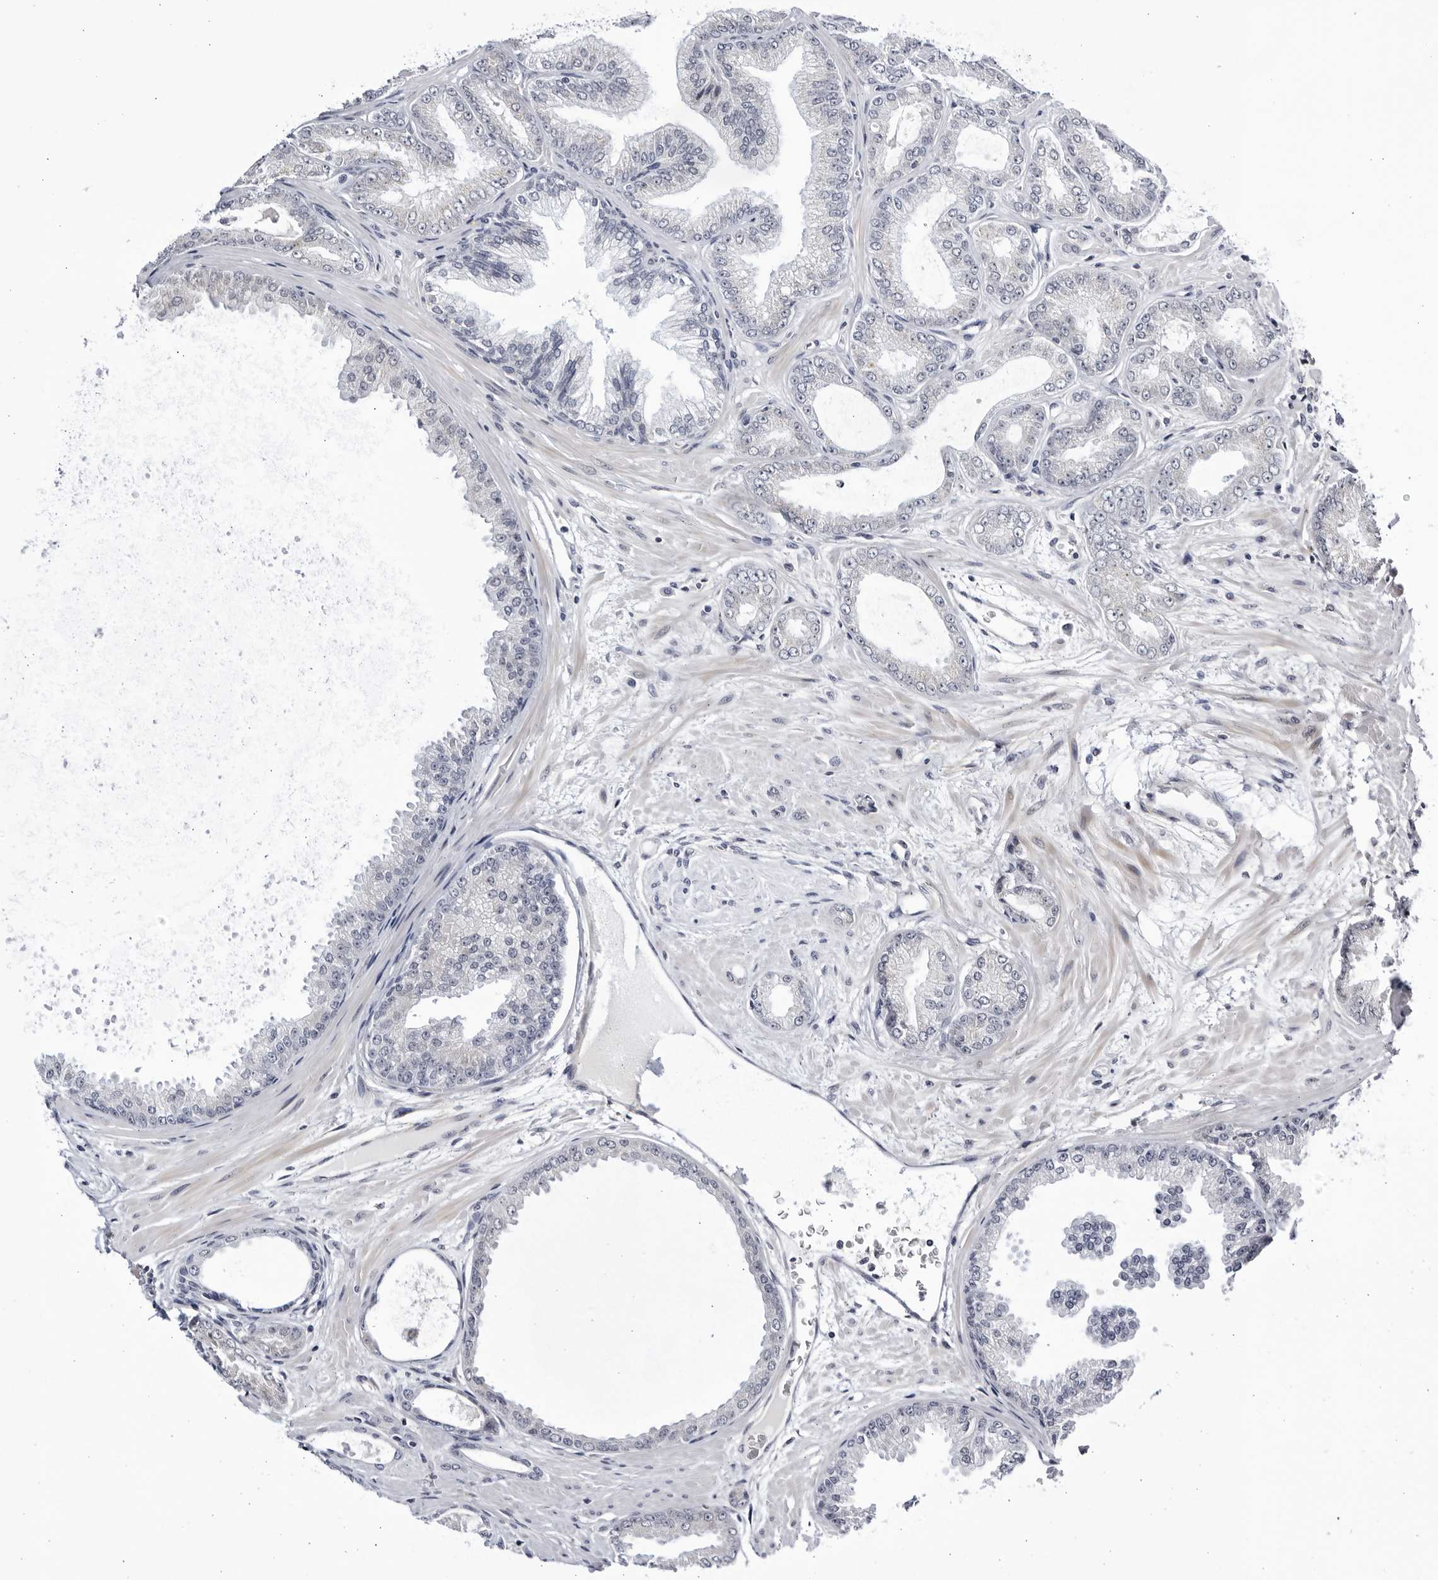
{"staining": {"intensity": "weak", "quantity": "<25%", "location": "cytoplasmic/membranous"}, "tissue": "prostate cancer", "cell_type": "Tumor cells", "image_type": "cancer", "snomed": [{"axis": "morphology", "description": "Adenocarcinoma, Low grade"}, {"axis": "topography", "description": "Prostate"}], "caption": "IHC photomicrograph of human prostate adenocarcinoma (low-grade) stained for a protein (brown), which demonstrates no expression in tumor cells.", "gene": "CNBD1", "patient": {"sex": "male", "age": 63}}